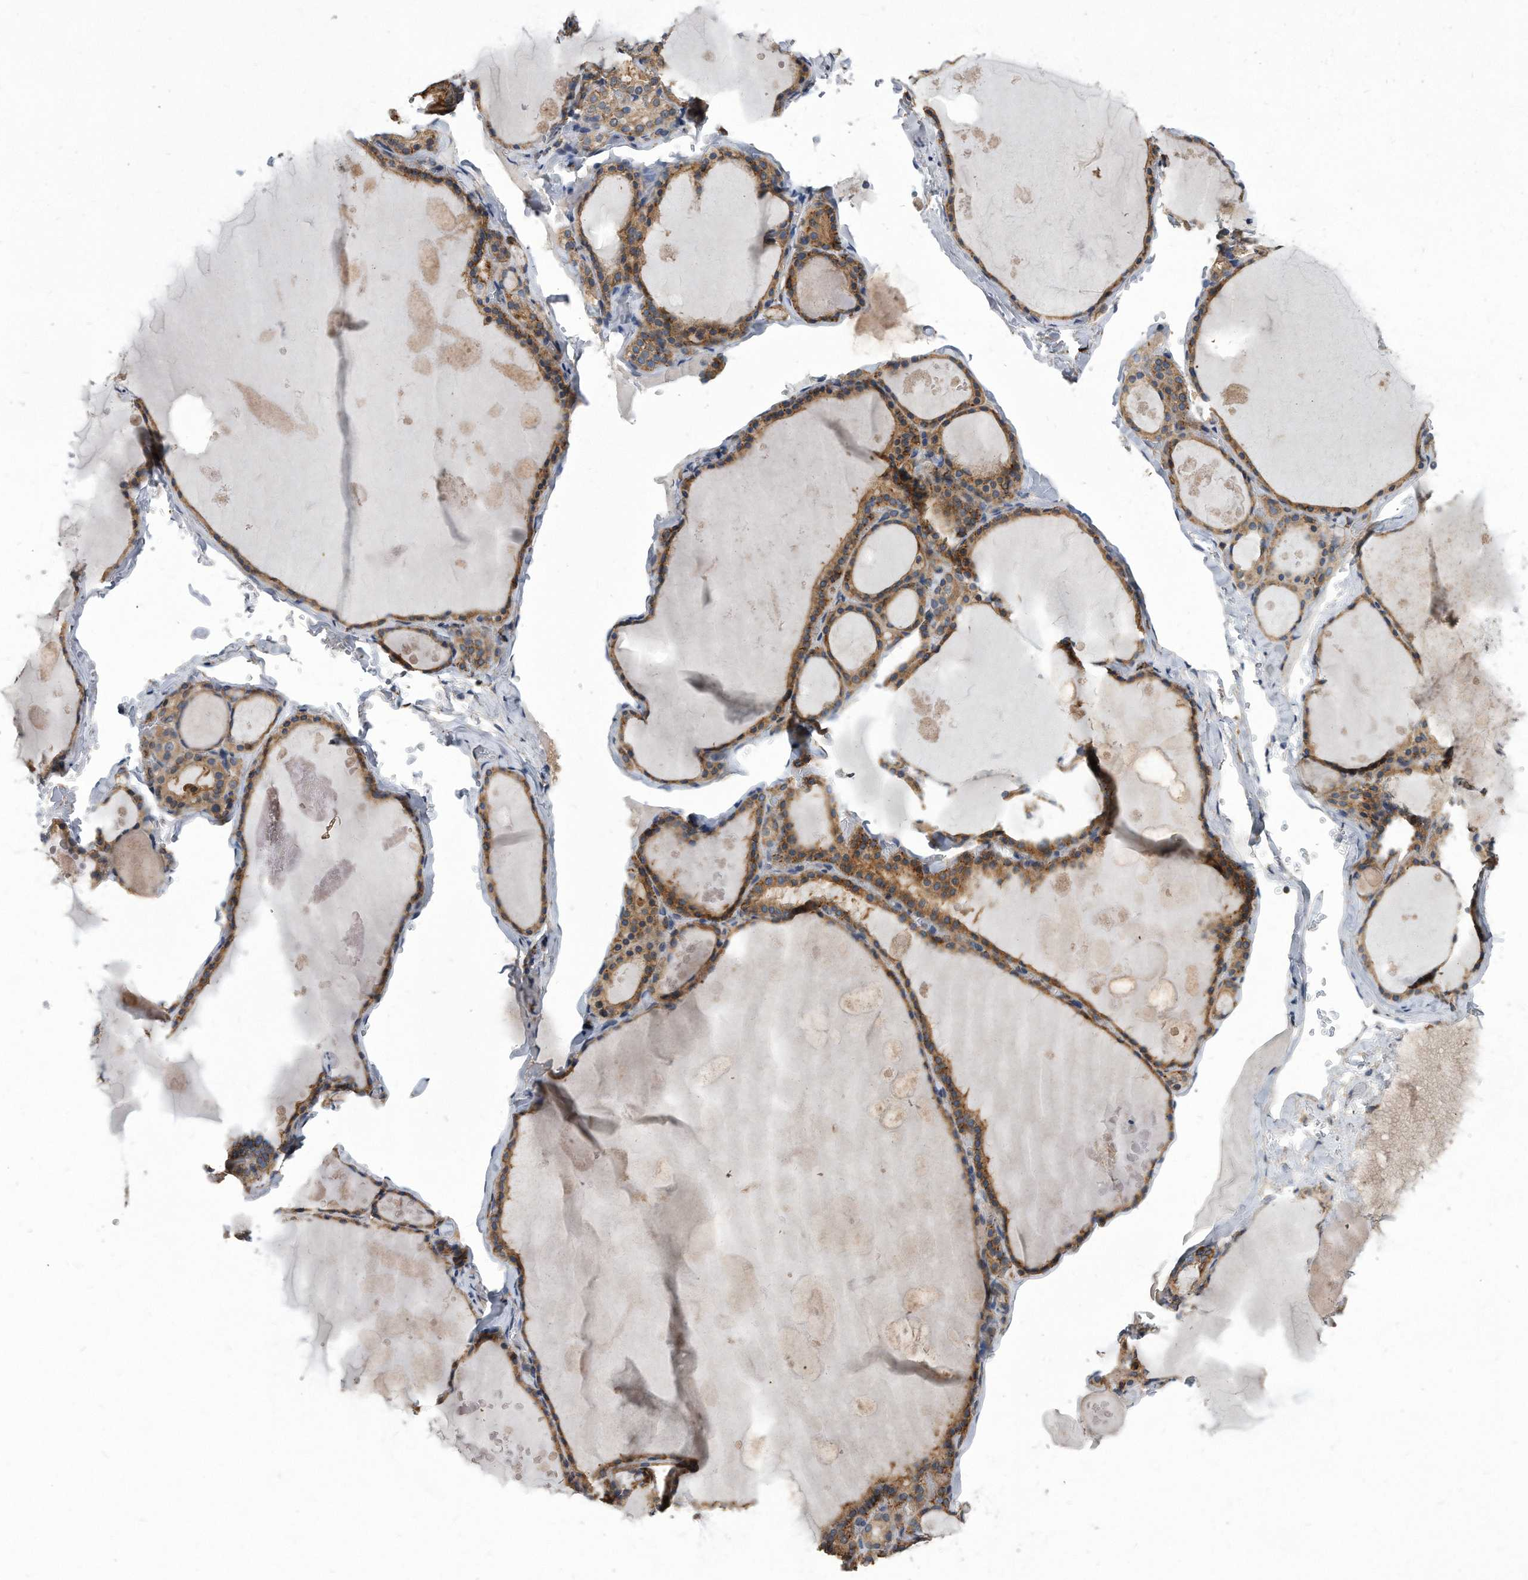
{"staining": {"intensity": "moderate", "quantity": ">75%", "location": "cytoplasmic/membranous"}, "tissue": "thyroid gland", "cell_type": "Glandular cells", "image_type": "normal", "snomed": [{"axis": "morphology", "description": "Normal tissue, NOS"}, {"axis": "topography", "description": "Thyroid gland"}], "caption": "An immunohistochemistry photomicrograph of unremarkable tissue is shown. Protein staining in brown highlights moderate cytoplasmic/membranous positivity in thyroid gland within glandular cells.", "gene": "ATG5", "patient": {"sex": "male", "age": 56}}